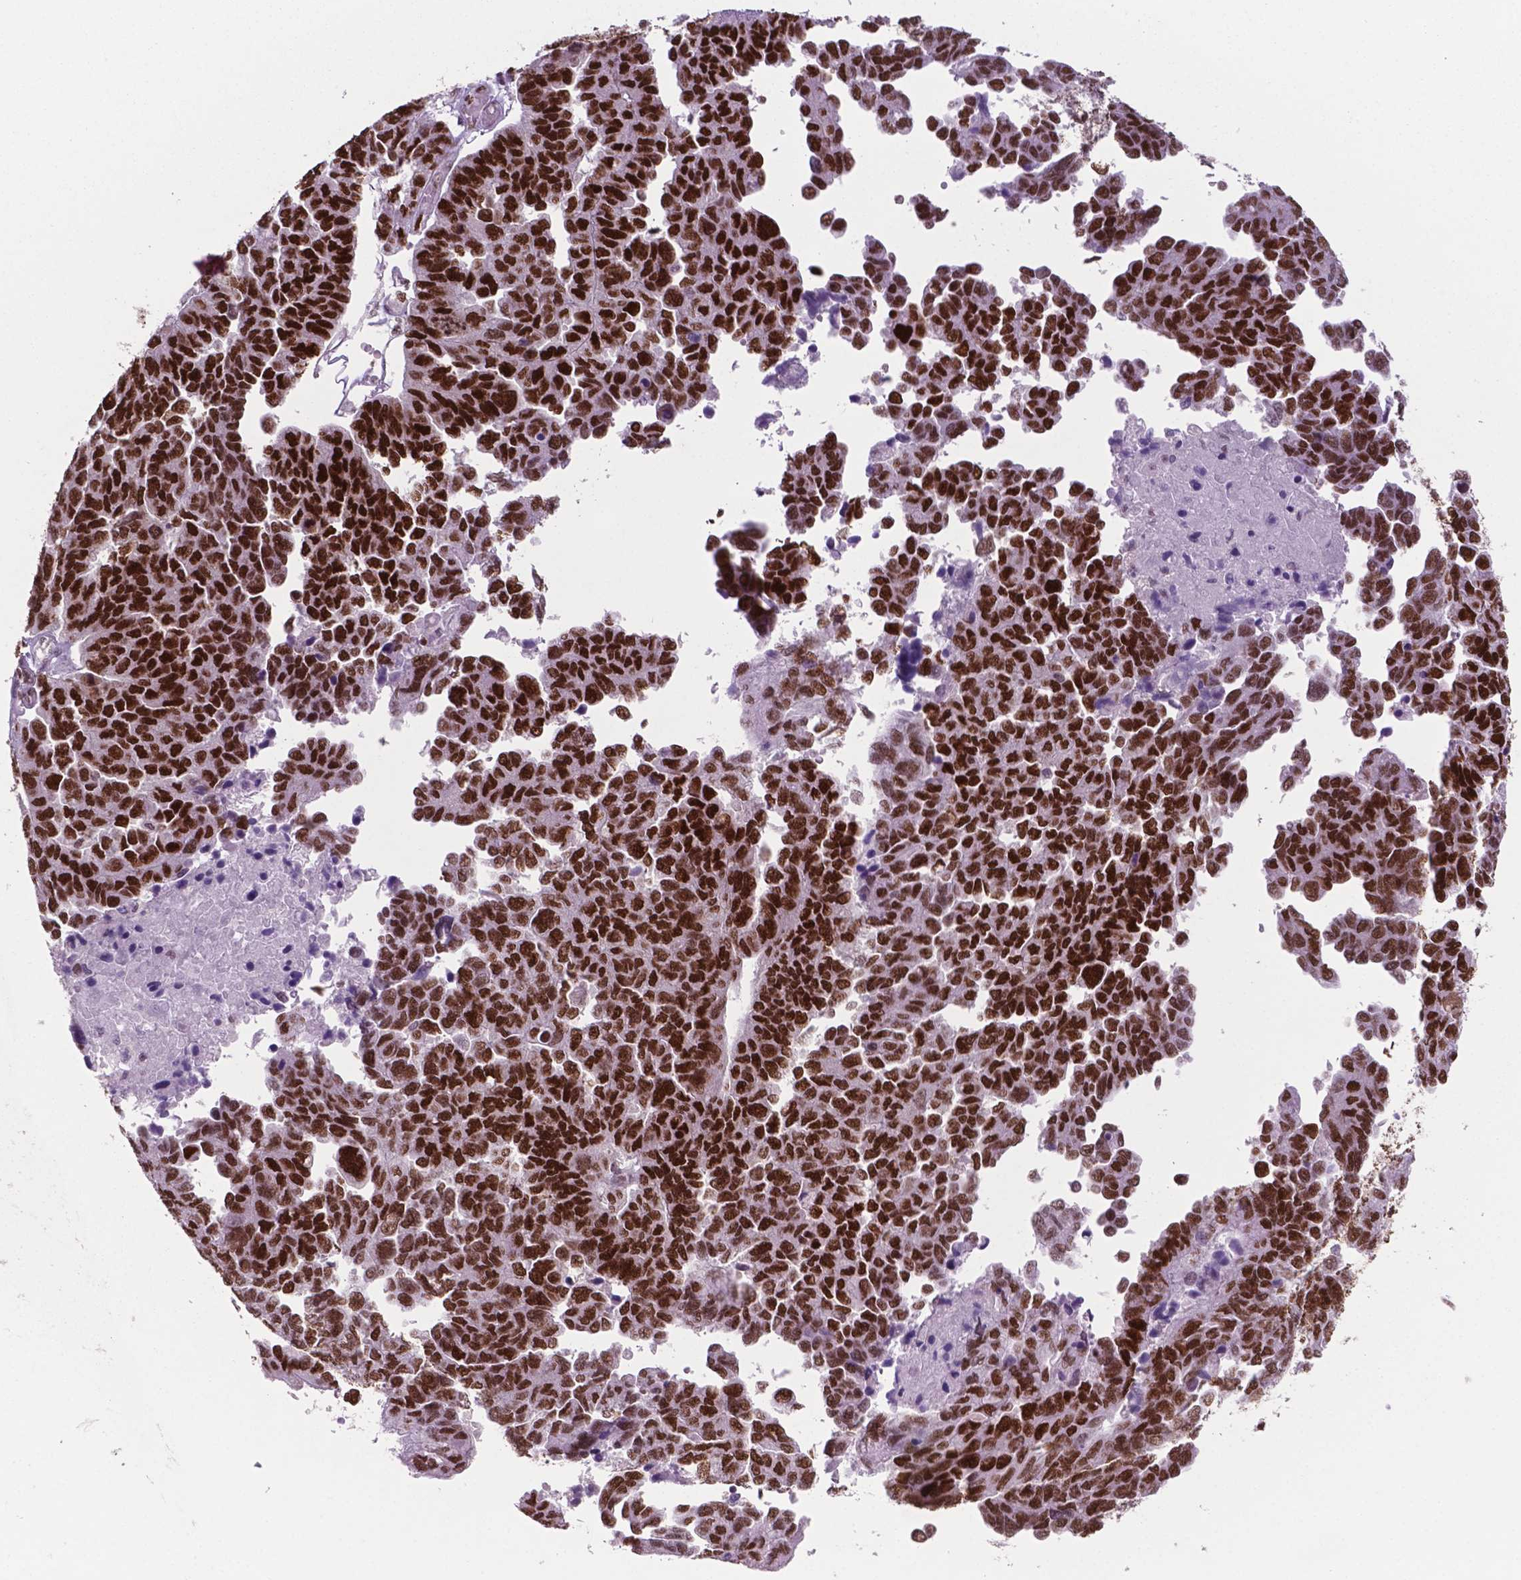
{"staining": {"intensity": "strong", "quantity": ">75%", "location": "nuclear"}, "tissue": "ovarian cancer", "cell_type": "Tumor cells", "image_type": "cancer", "snomed": [{"axis": "morphology", "description": "Cystadenocarcinoma, serous, NOS"}, {"axis": "topography", "description": "Ovary"}], "caption": "Protein expression analysis of ovarian cancer (serous cystadenocarcinoma) demonstrates strong nuclear positivity in about >75% of tumor cells.", "gene": "MSH6", "patient": {"sex": "female", "age": 64}}